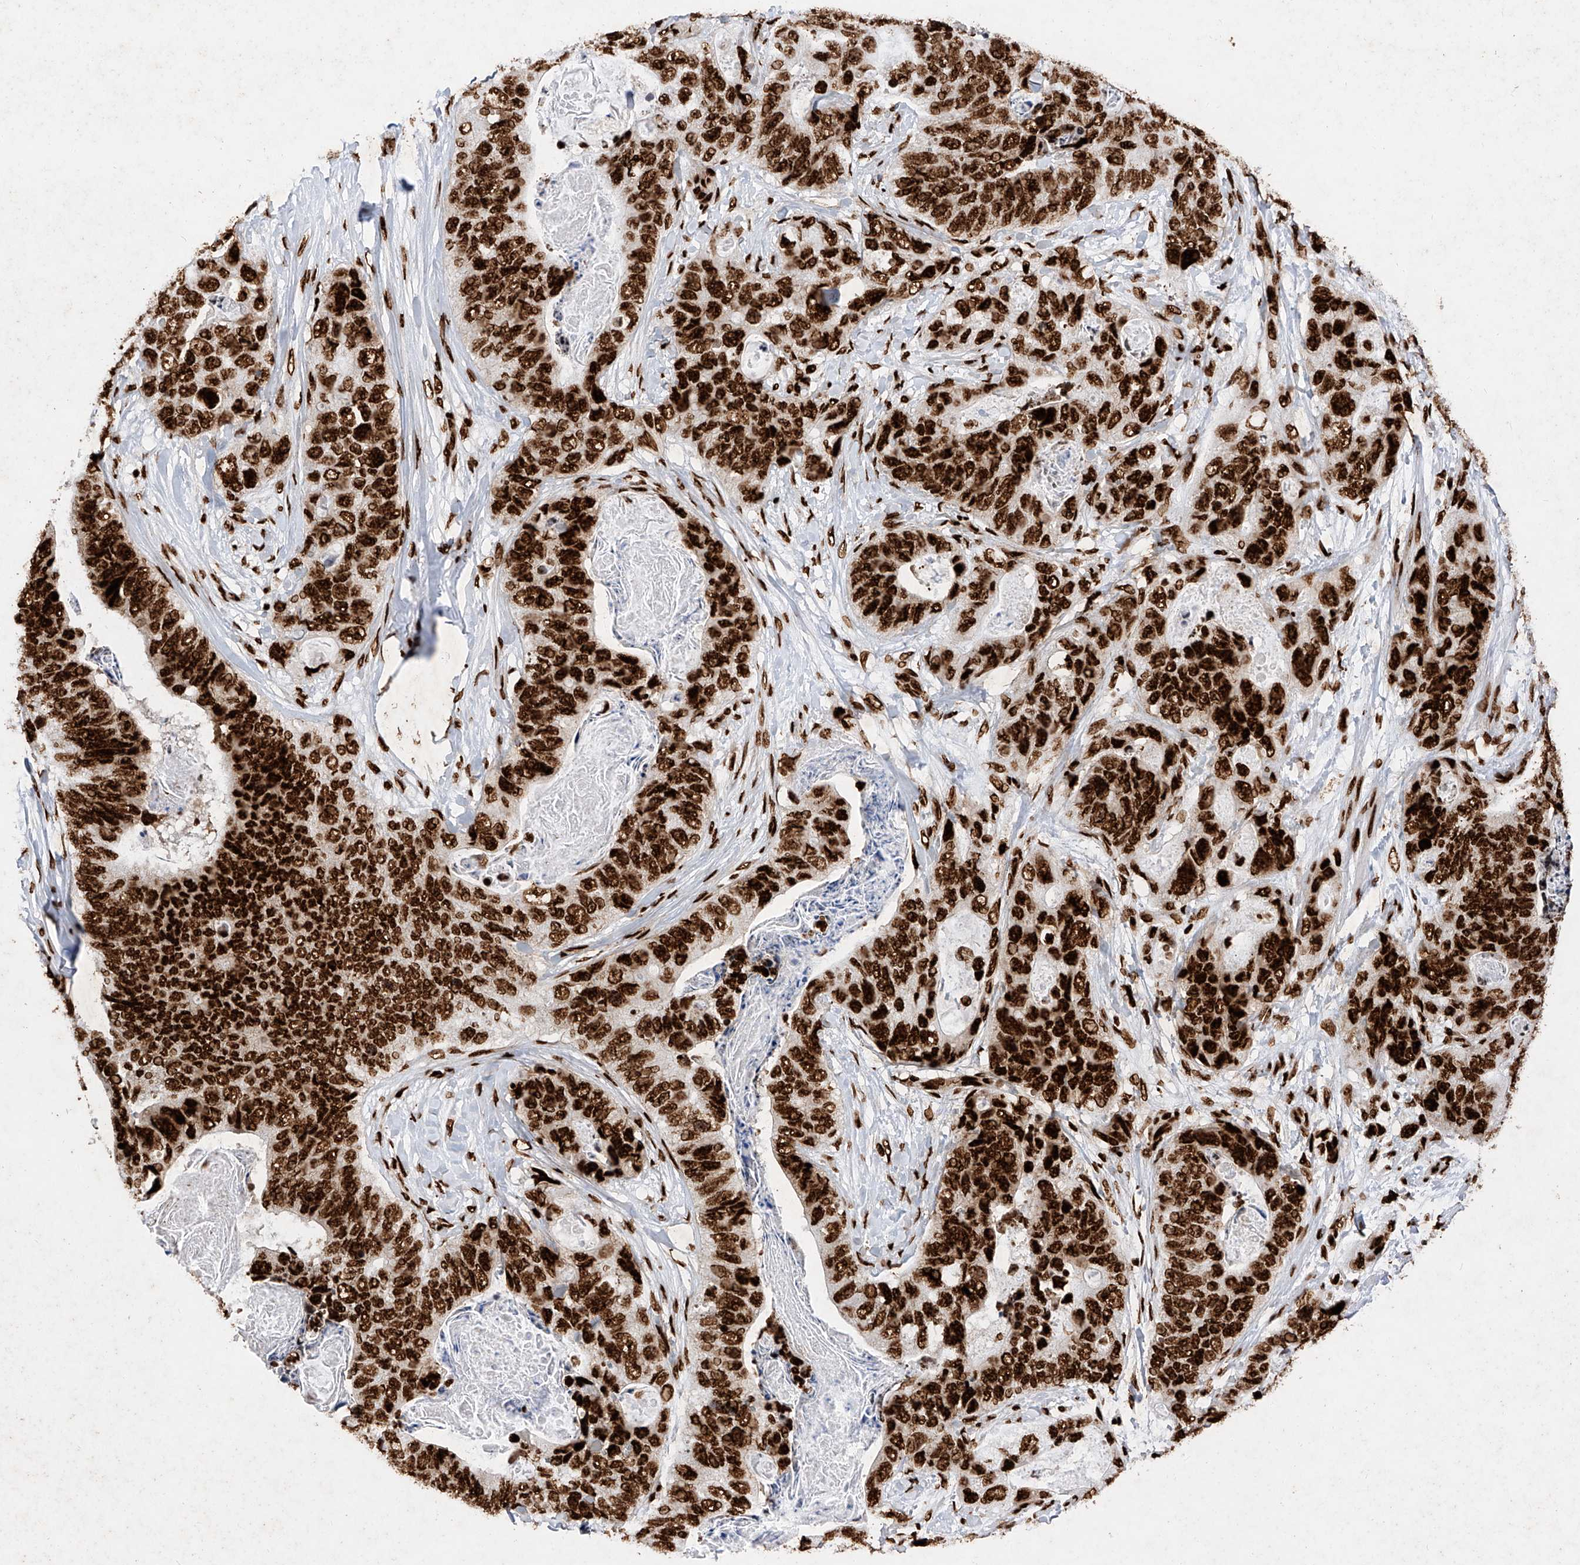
{"staining": {"intensity": "strong", "quantity": ">75%", "location": "nuclear"}, "tissue": "stomach cancer", "cell_type": "Tumor cells", "image_type": "cancer", "snomed": [{"axis": "morphology", "description": "Adenocarcinoma, NOS"}, {"axis": "topography", "description": "Stomach"}], "caption": "This is a photomicrograph of immunohistochemistry staining of stomach cancer, which shows strong staining in the nuclear of tumor cells.", "gene": "SRSF6", "patient": {"sex": "female", "age": 89}}